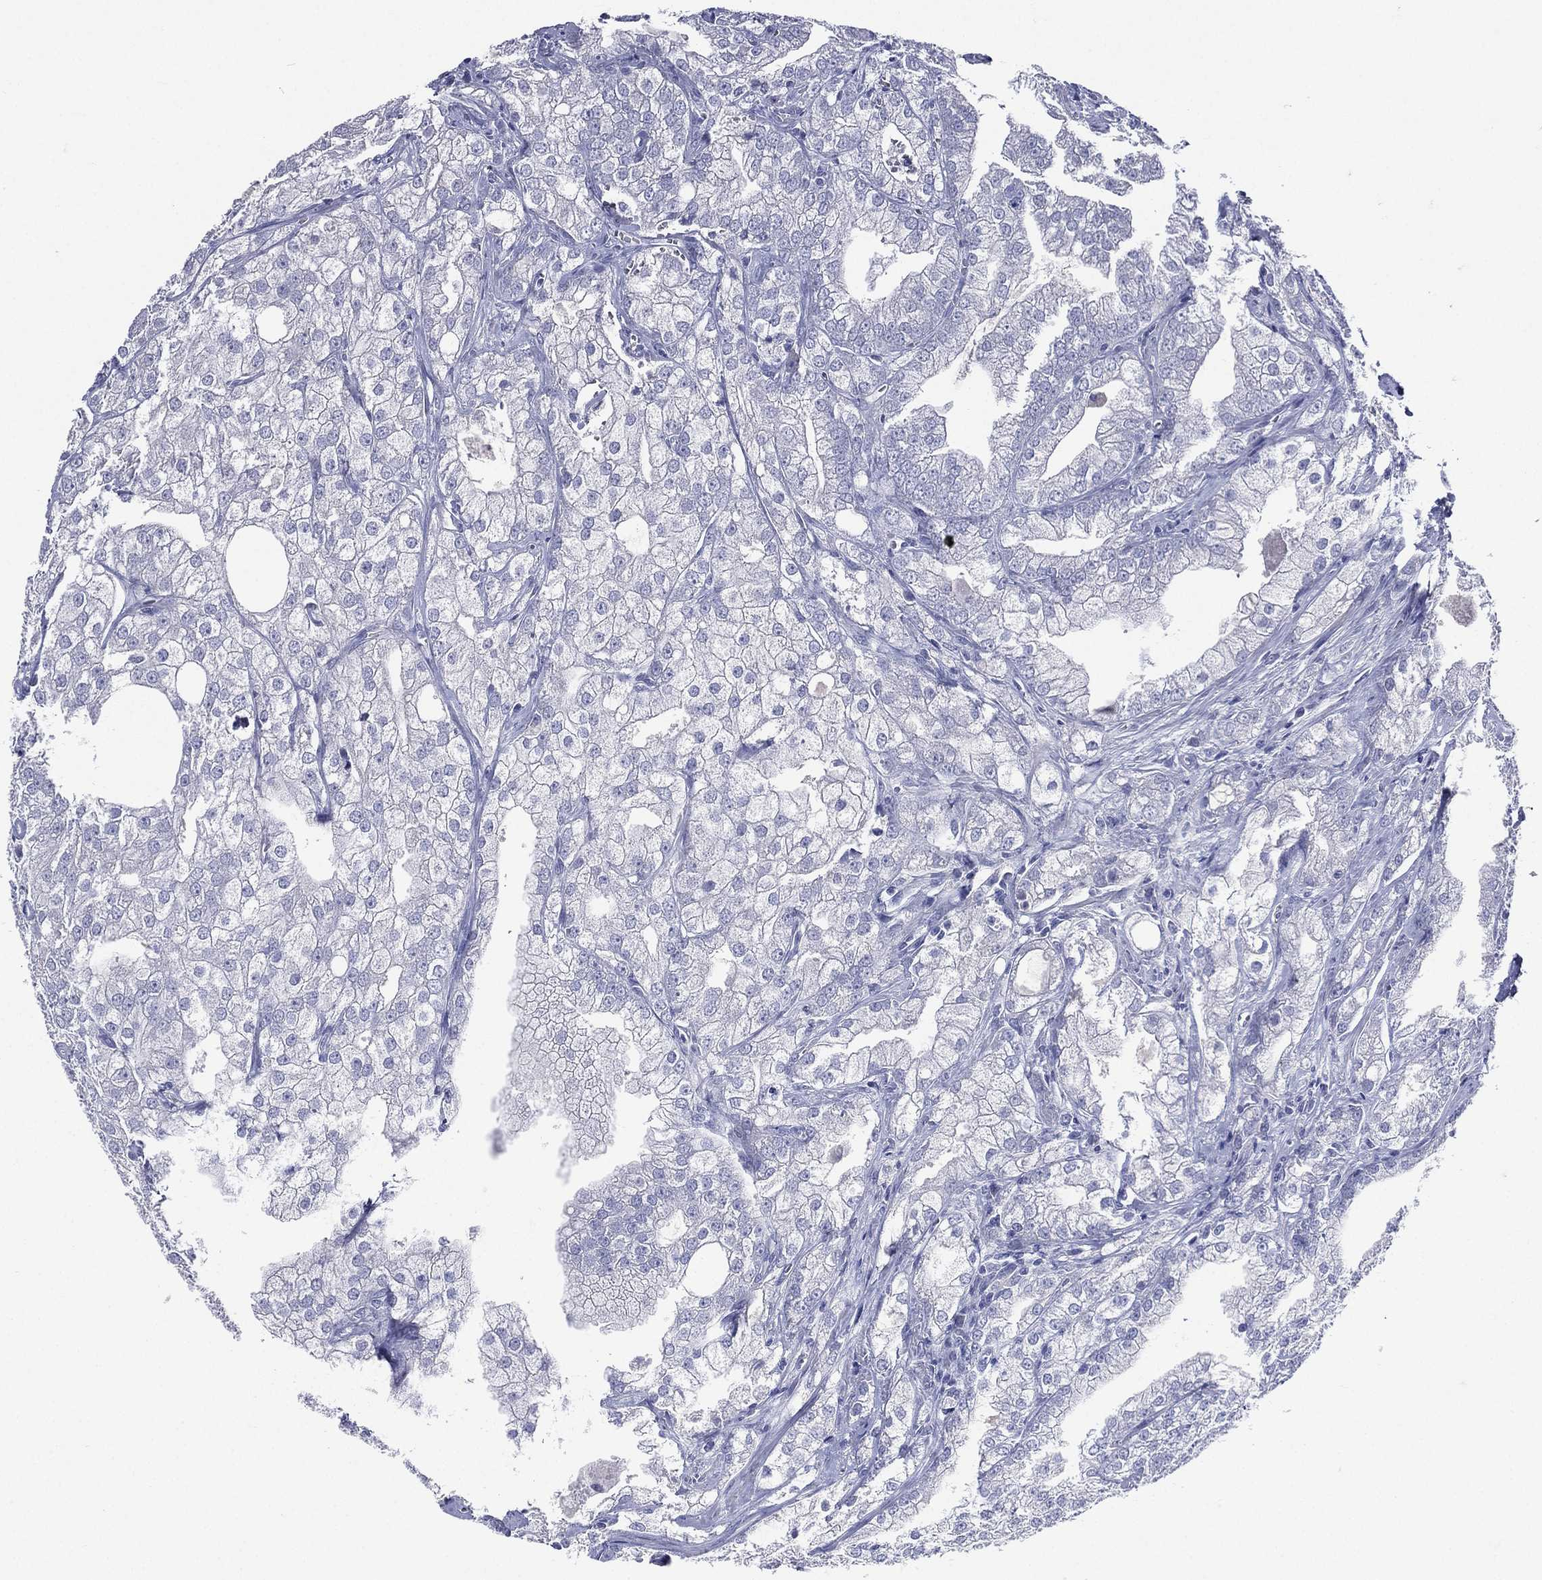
{"staining": {"intensity": "negative", "quantity": "none", "location": "none"}, "tissue": "prostate cancer", "cell_type": "Tumor cells", "image_type": "cancer", "snomed": [{"axis": "morphology", "description": "Adenocarcinoma, NOS"}, {"axis": "topography", "description": "Prostate"}], "caption": "Prostate cancer was stained to show a protein in brown. There is no significant staining in tumor cells.", "gene": "TGM1", "patient": {"sex": "male", "age": 70}}